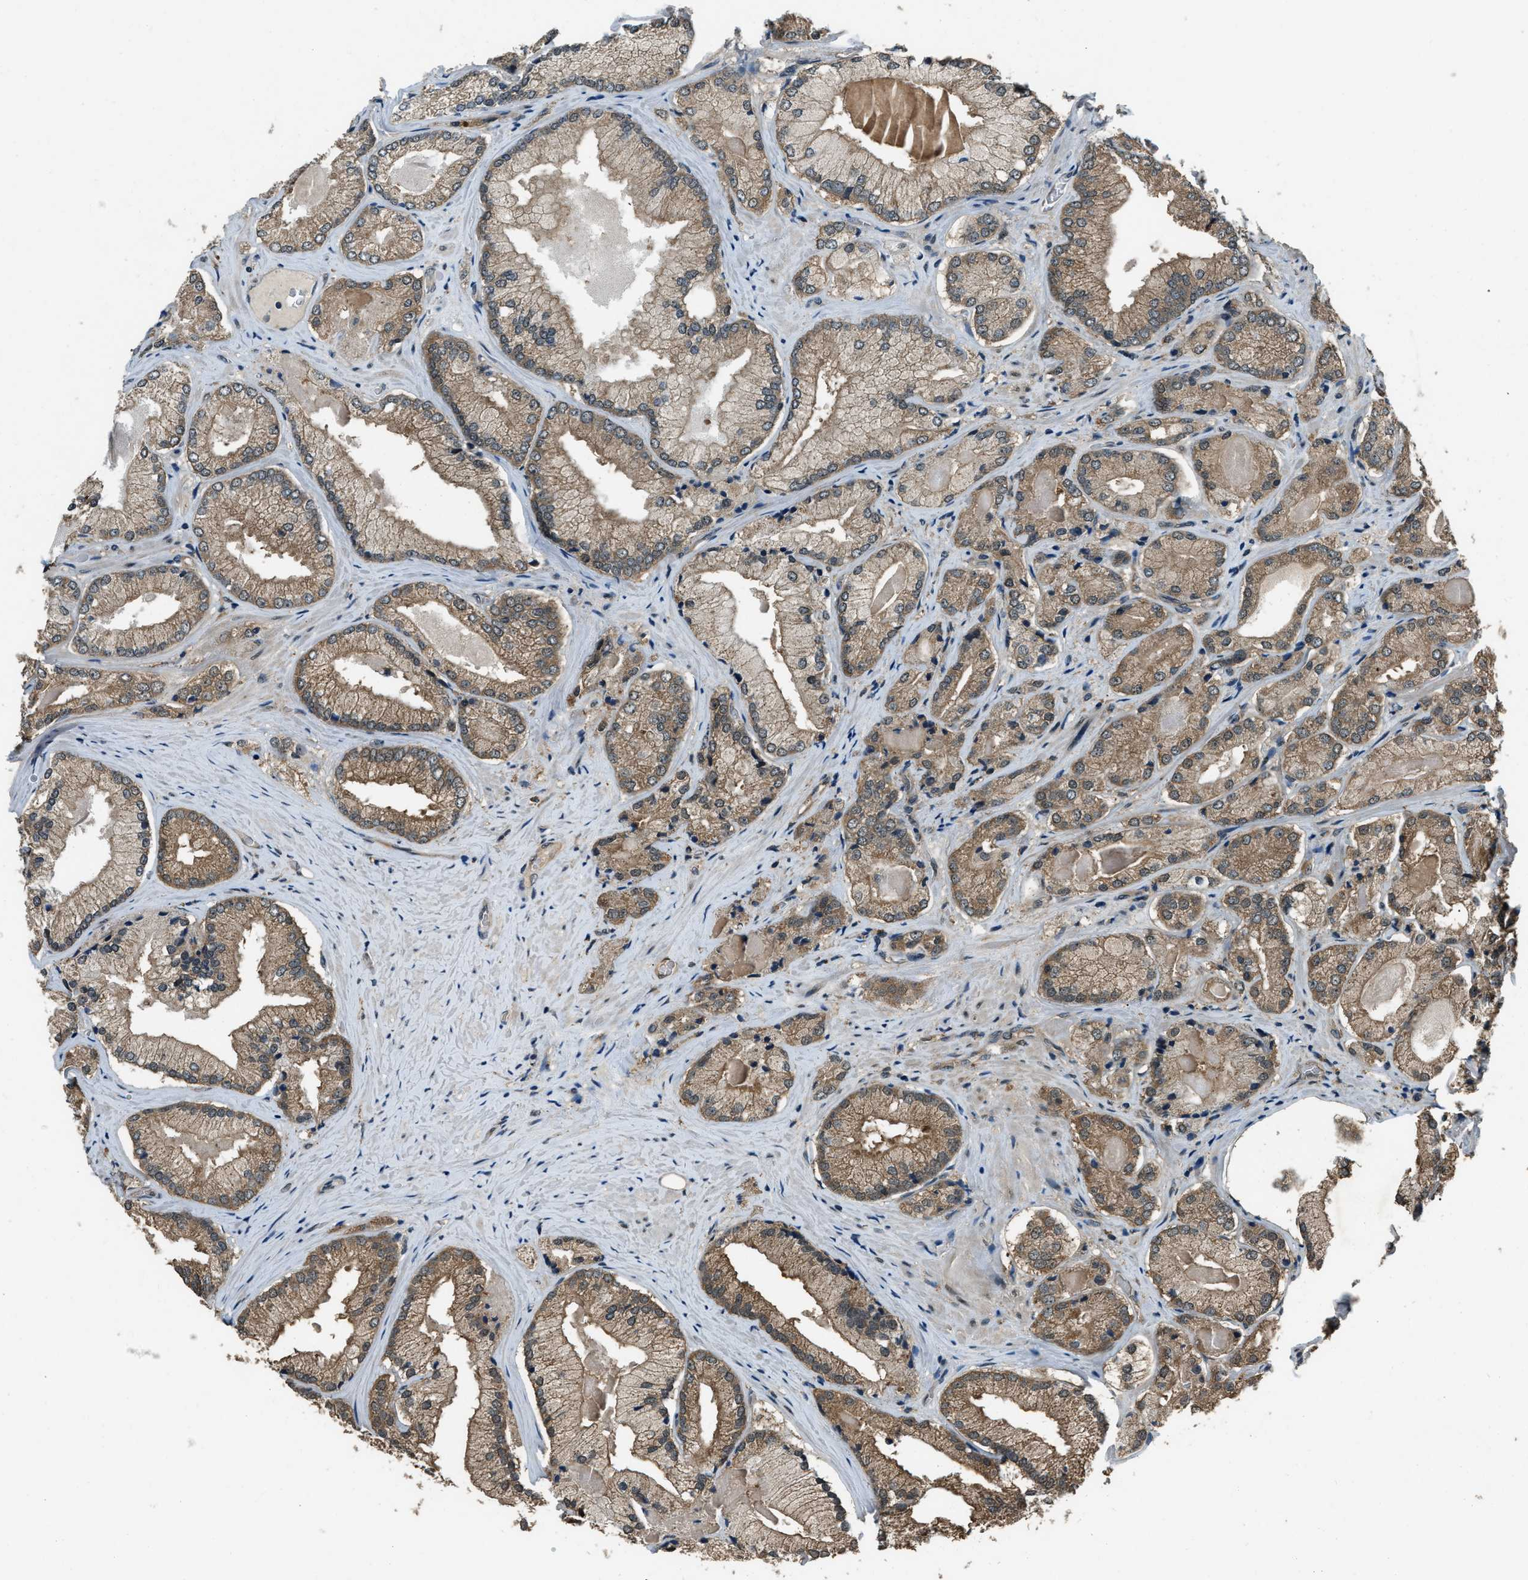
{"staining": {"intensity": "moderate", "quantity": ">75%", "location": "cytoplasmic/membranous"}, "tissue": "prostate cancer", "cell_type": "Tumor cells", "image_type": "cancer", "snomed": [{"axis": "morphology", "description": "Adenocarcinoma, Low grade"}, {"axis": "topography", "description": "Prostate"}], "caption": "DAB immunohistochemical staining of prostate cancer shows moderate cytoplasmic/membranous protein staining in approximately >75% of tumor cells.", "gene": "NUDCD3", "patient": {"sex": "male", "age": 65}}